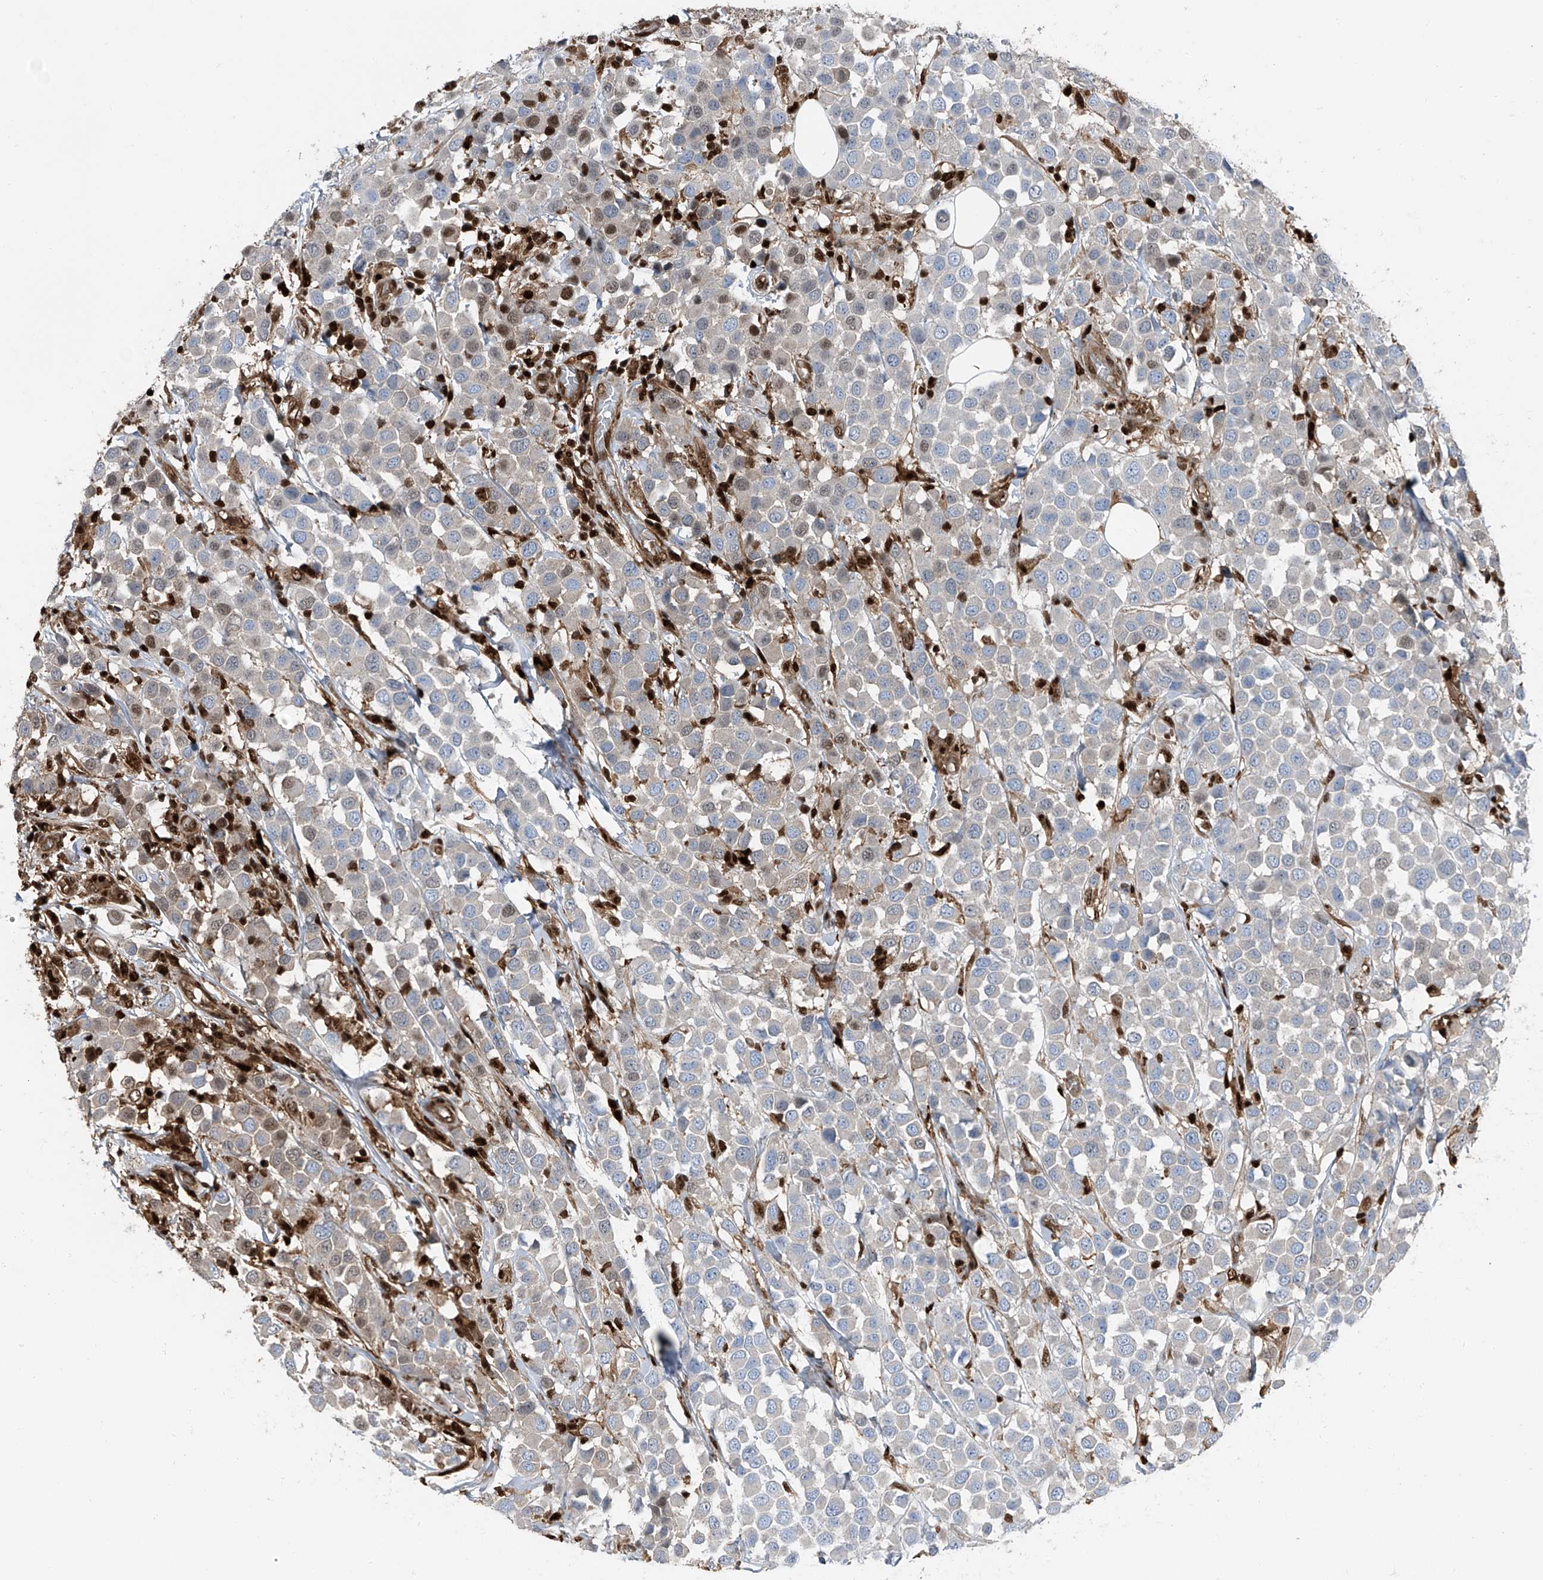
{"staining": {"intensity": "weak", "quantity": "<25%", "location": "cytoplasmic/membranous,nuclear"}, "tissue": "breast cancer", "cell_type": "Tumor cells", "image_type": "cancer", "snomed": [{"axis": "morphology", "description": "Duct carcinoma"}, {"axis": "topography", "description": "Breast"}], "caption": "High magnification brightfield microscopy of infiltrating ductal carcinoma (breast) stained with DAB (brown) and counterstained with hematoxylin (blue): tumor cells show no significant staining. (DAB (3,3'-diaminobenzidine) IHC with hematoxylin counter stain).", "gene": "PSMB10", "patient": {"sex": "female", "age": 61}}